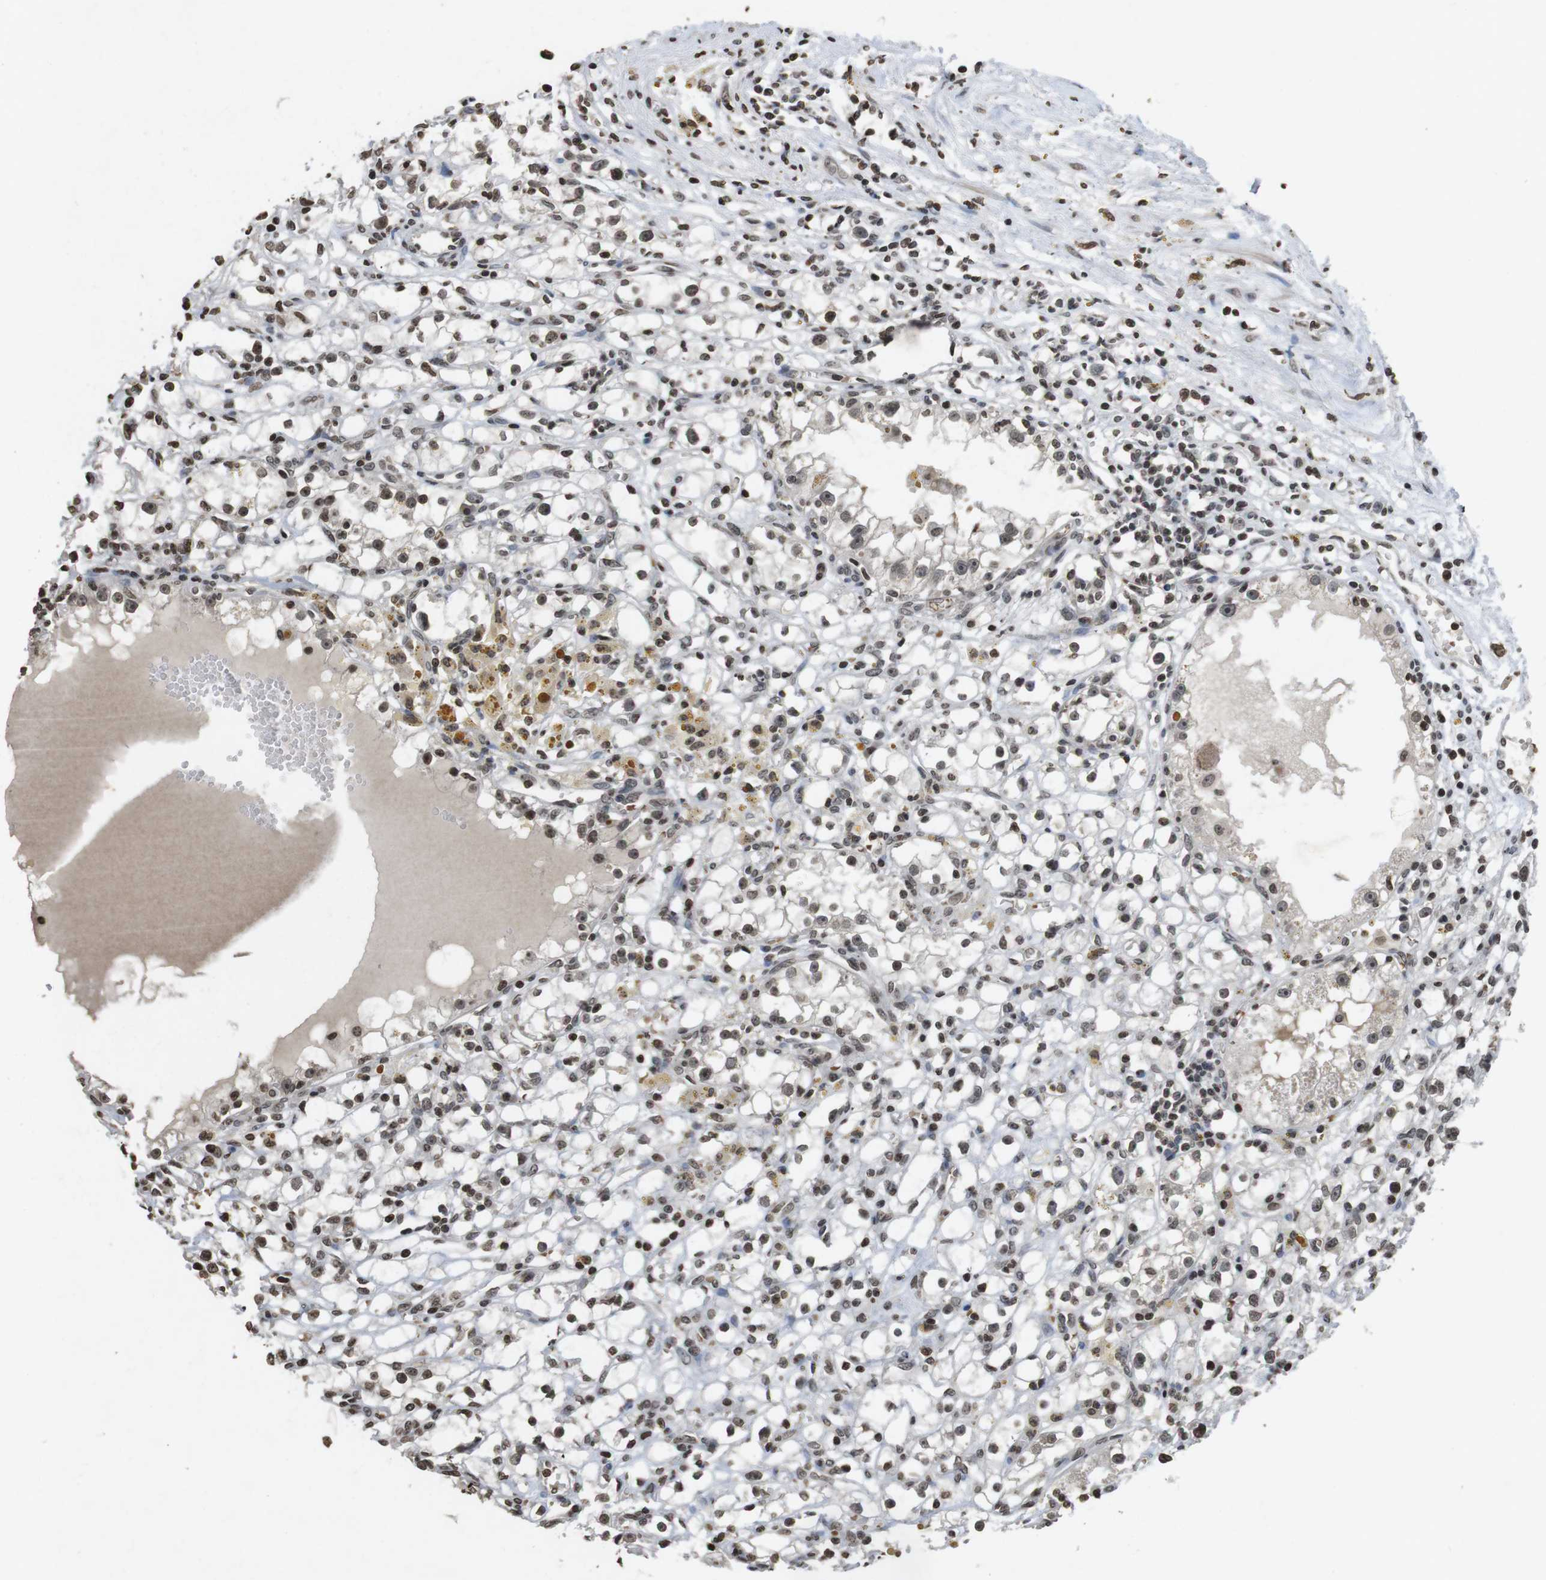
{"staining": {"intensity": "weak", "quantity": ">75%", "location": "nuclear"}, "tissue": "renal cancer", "cell_type": "Tumor cells", "image_type": "cancer", "snomed": [{"axis": "morphology", "description": "Adenocarcinoma, NOS"}, {"axis": "topography", "description": "Kidney"}], "caption": "A micrograph showing weak nuclear staining in about >75% of tumor cells in renal adenocarcinoma, as visualized by brown immunohistochemical staining.", "gene": "FOXA3", "patient": {"sex": "male", "age": 56}}